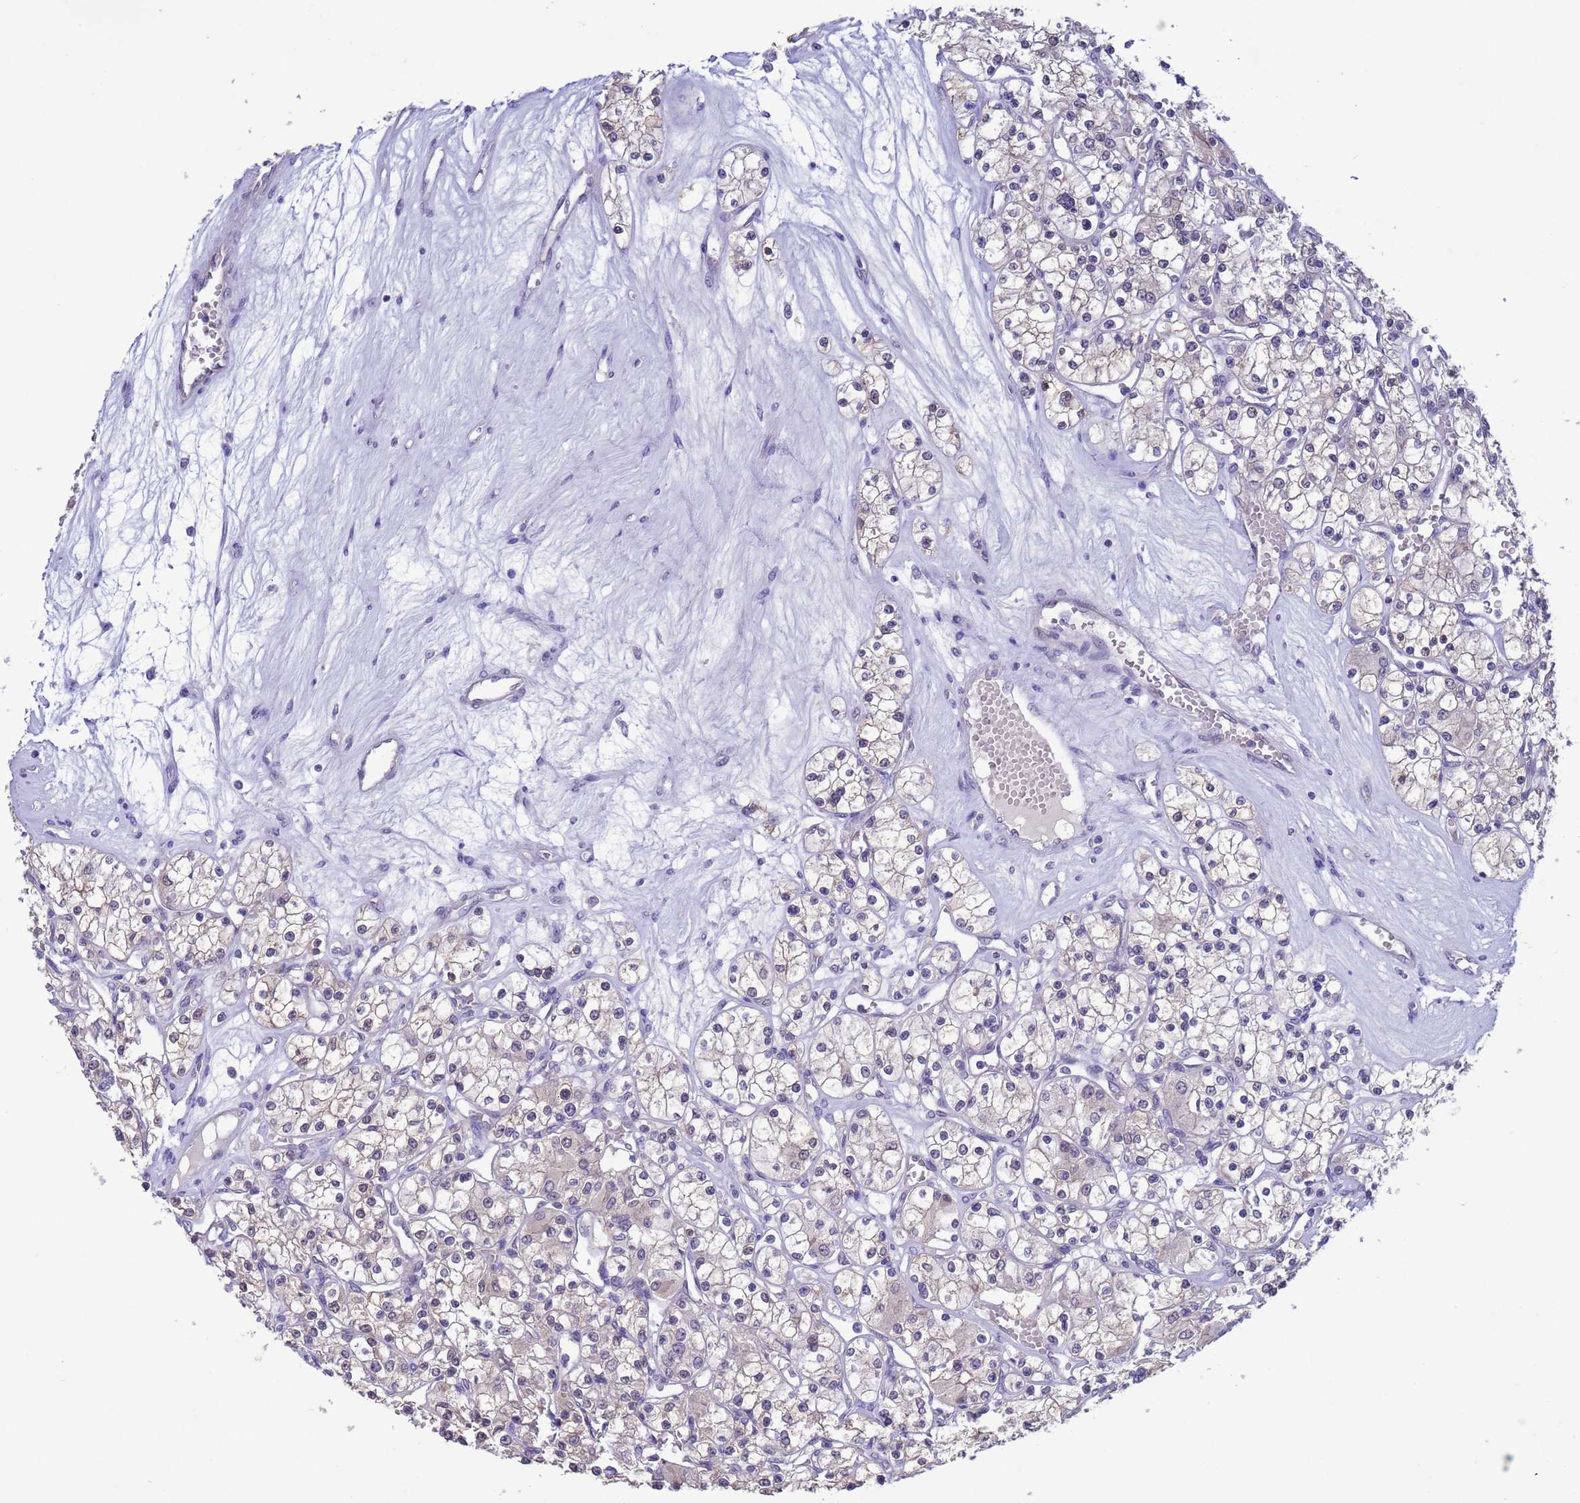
{"staining": {"intensity": "negative", "quantity": "none", "location": "none"}, "tissue": "renal cancer", "cell_type": "Tumor cells", "image_type": "cancer", "snomed": [{"axis": "morphology", "description": "Adenocarcinoma, NOS"}, {"axis": "topography", "description": "Kidney"}], "caption": "Immunohistochemistry of human renal cancer (adenocarcinoma) demonstrates no expression in tumor cells.", "gene": "ZNF461", "patient": {"sex": "female", "age": 59}}